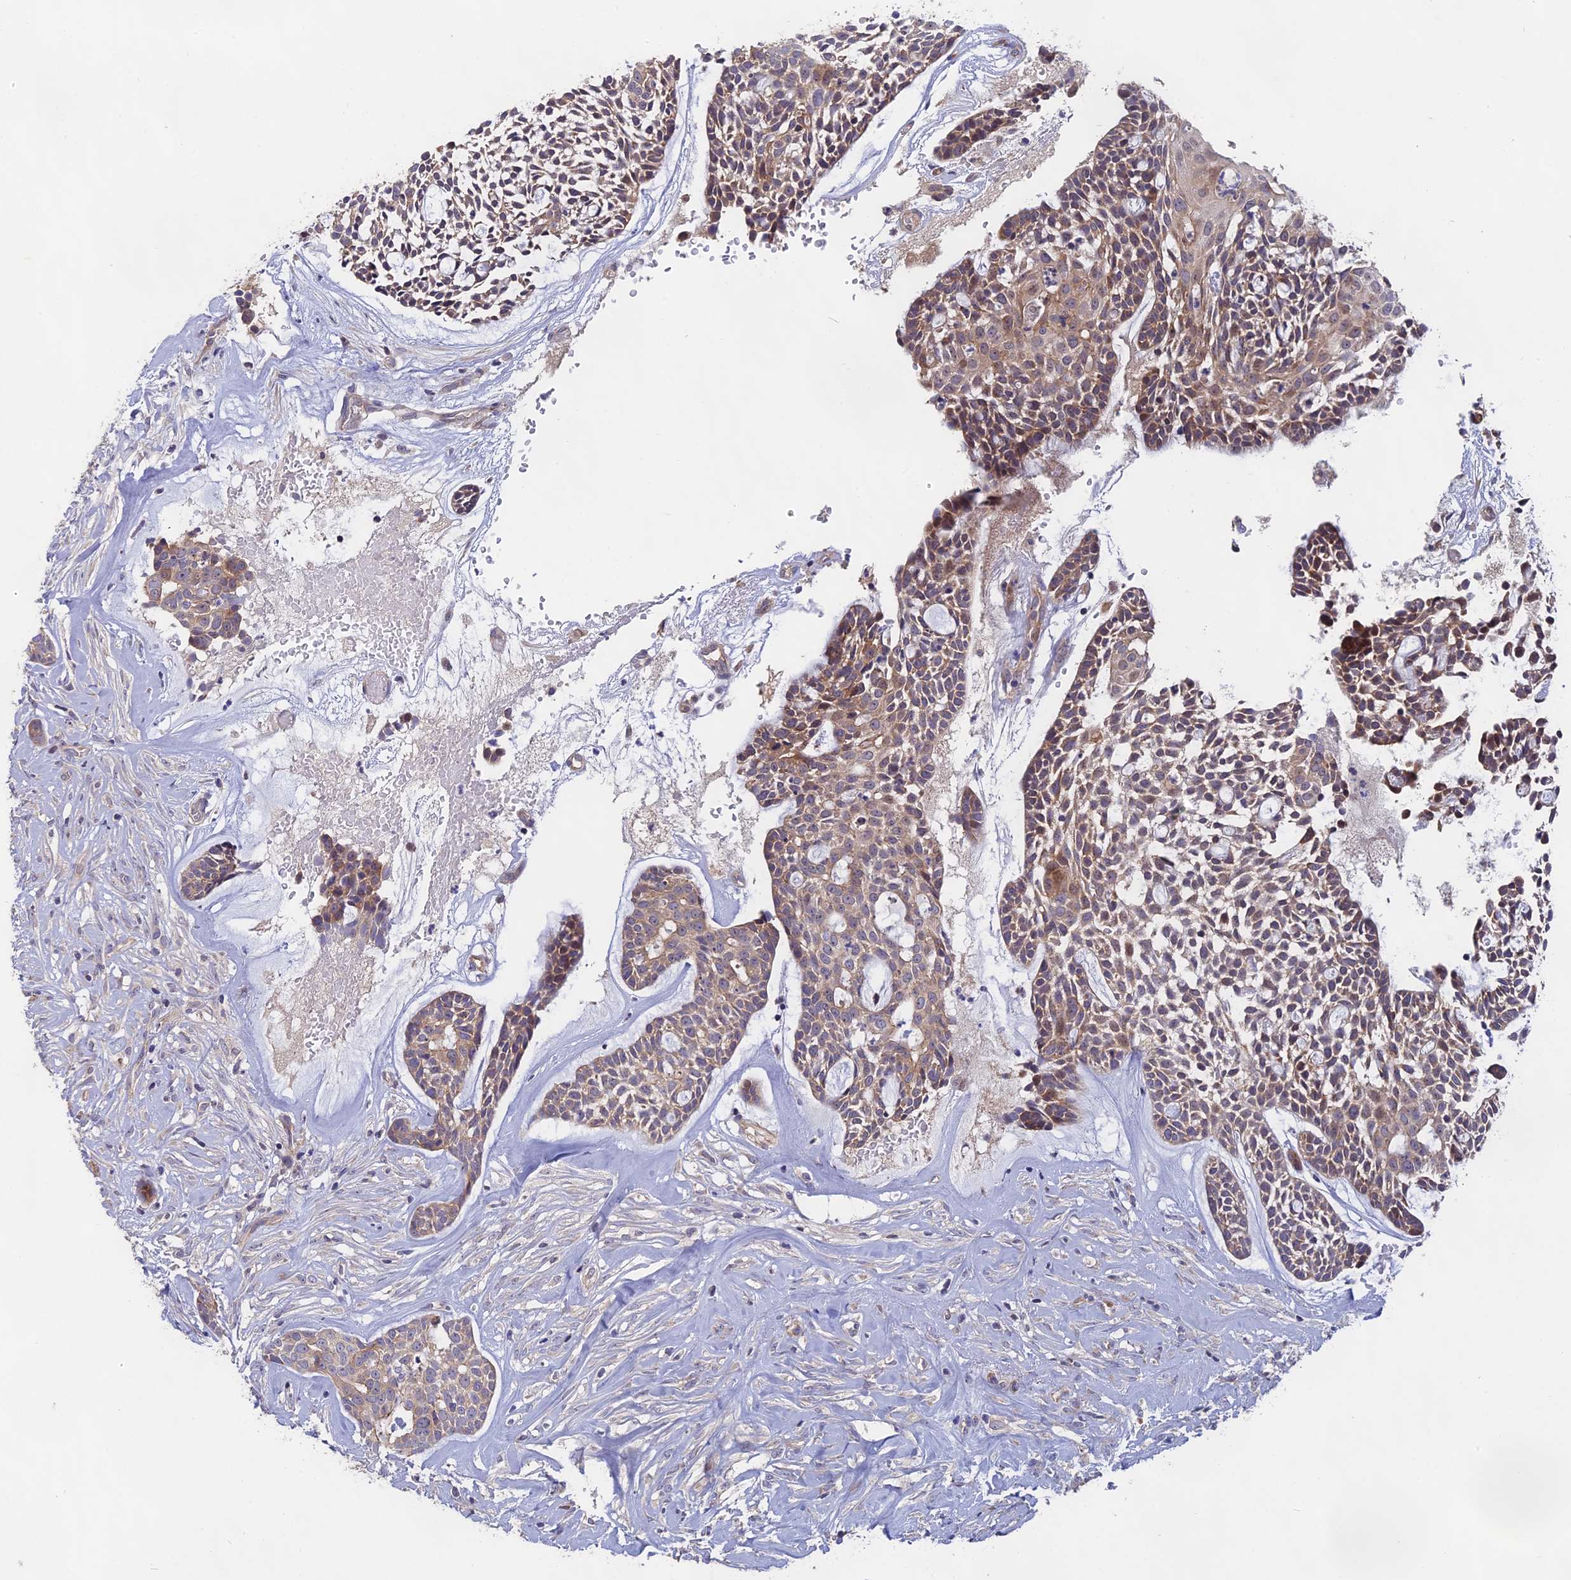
{"staining": {"intensity": "weak", "quantity": ">75%", "location": "cytoplasmic/membranous"}, "tissue": "head and neck cancer", "cell_type": "Tumor cells", "image_type": "cancer", "snomed": [{"axis": "morphology", "description": "Normal tissue, NOS"}, {"axis": "morphology", "description": "Adenocarcinoma, NOS"}, {"axis": "topography", "description": "Subcutis"}, {"axis": "topography", "description": "Nasopharynx"}, {"axis": "topography", "description": "Head-Neck"}], "caption": "This photomicrograph demonstrates IHC staining of human head and neck cancer (adenocarcinoma), with low weak cytoplasmic/membranous positivity in about >75% of tumor cells.", "gene": "TENT4B", "patient": {"sex": "female", "age": 73}}